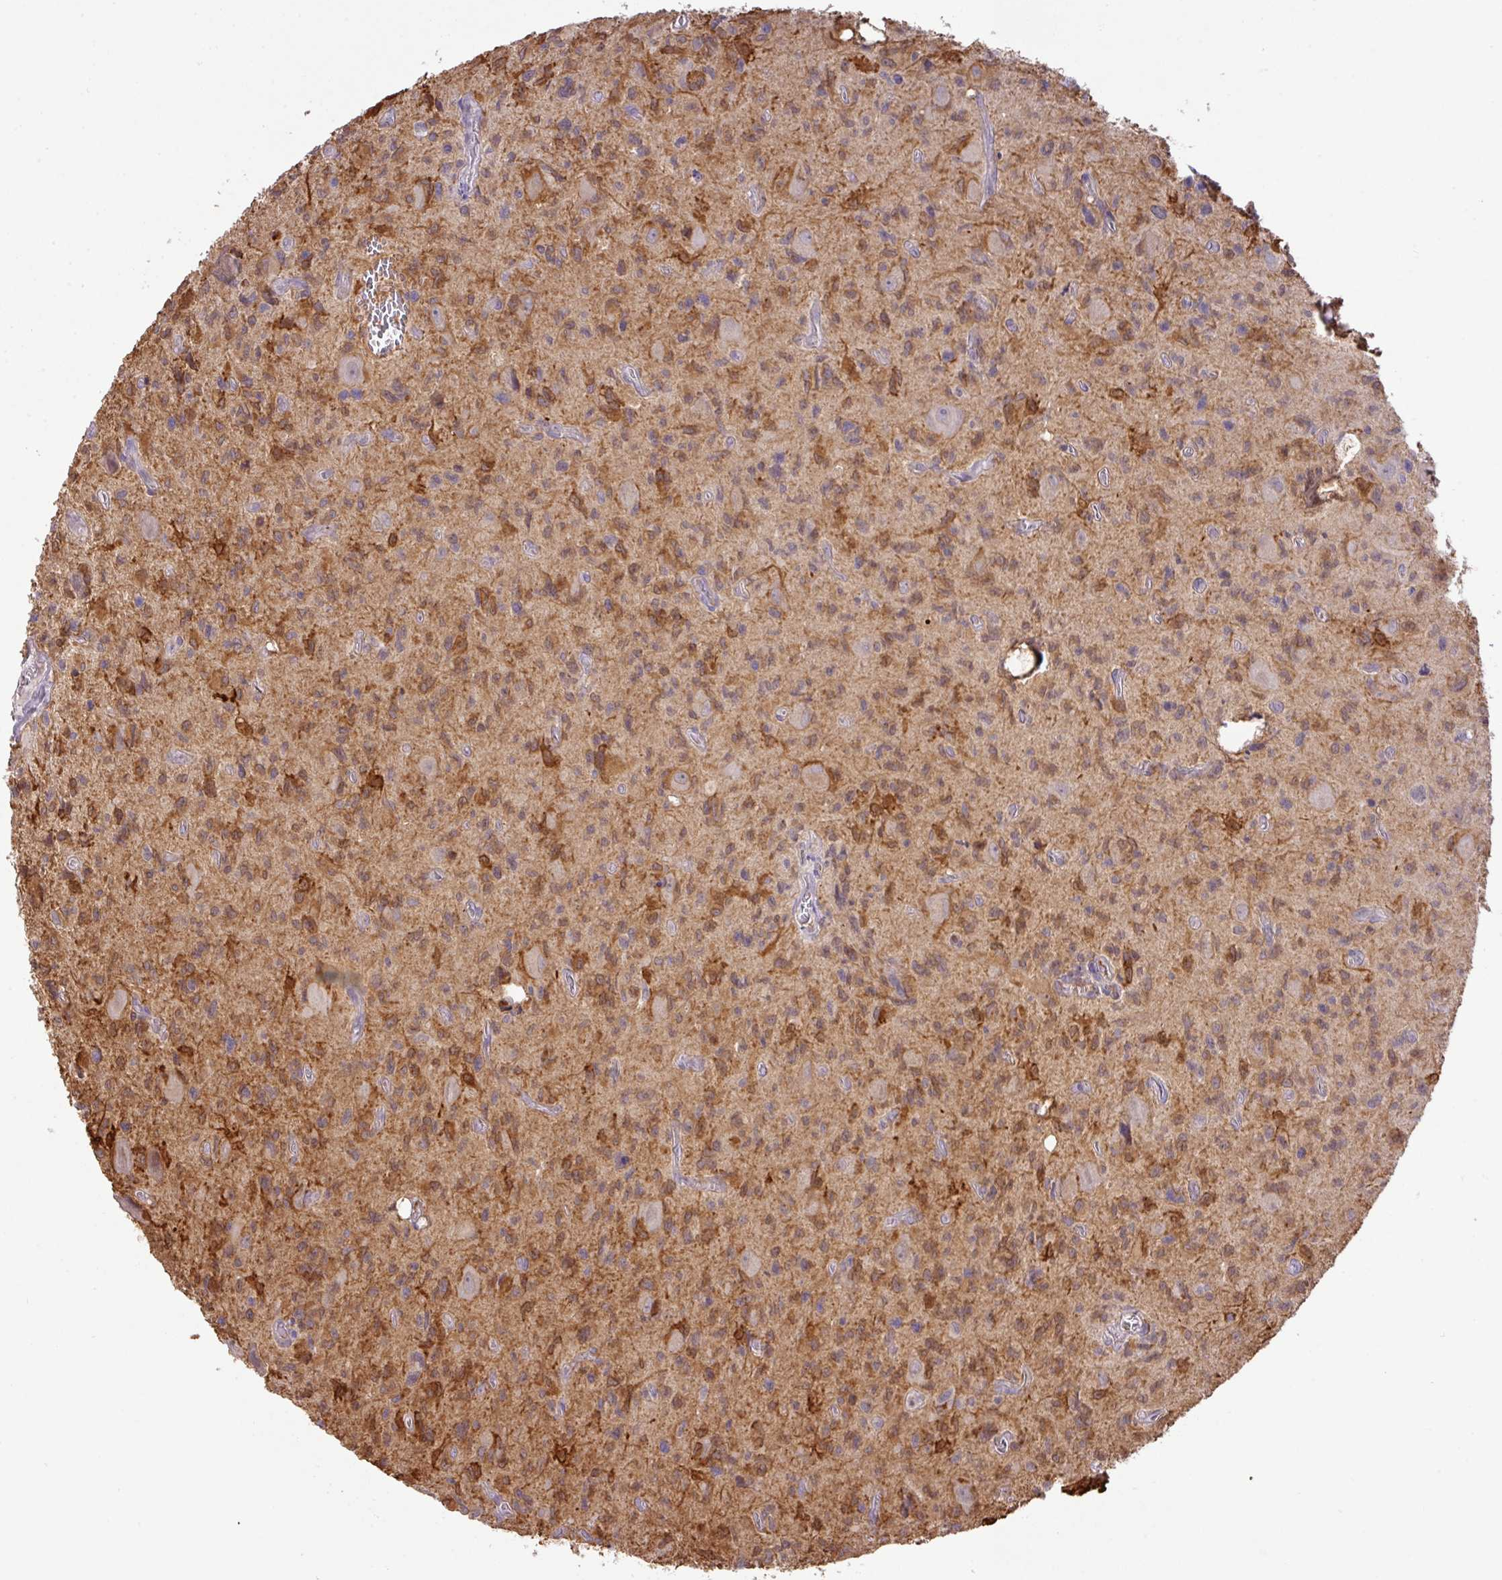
{"staining": {"intensity": "moderate", "quantity": "25%-75%", "location": "cytoplasmic/membranous"}, "tissue": "glioma", "cell_type": "Tumor cells", "image_type": "cancer", "snomed": [{"axis": "morphology", "description": "Glioma, malignant, High grade"}, {"axis": "topography", "description": "Brain"}], "caption": "Immunohistochemistry (IHC) staining of malignant high-grade glioma, which shows medium levels of moderate cytoplasmic/membranous expression in about 25%-75% of tumor cells indicating moderate cytoplasmic/membranous protein staining. The staining was performed using DAB (3,3'-diaminobenzidine) (brown) for protein detection and nuclei were counterstained in hematoxylin (blue).", "gene": "GCNT7", "patient": {"sex": "male", "age": 76}}